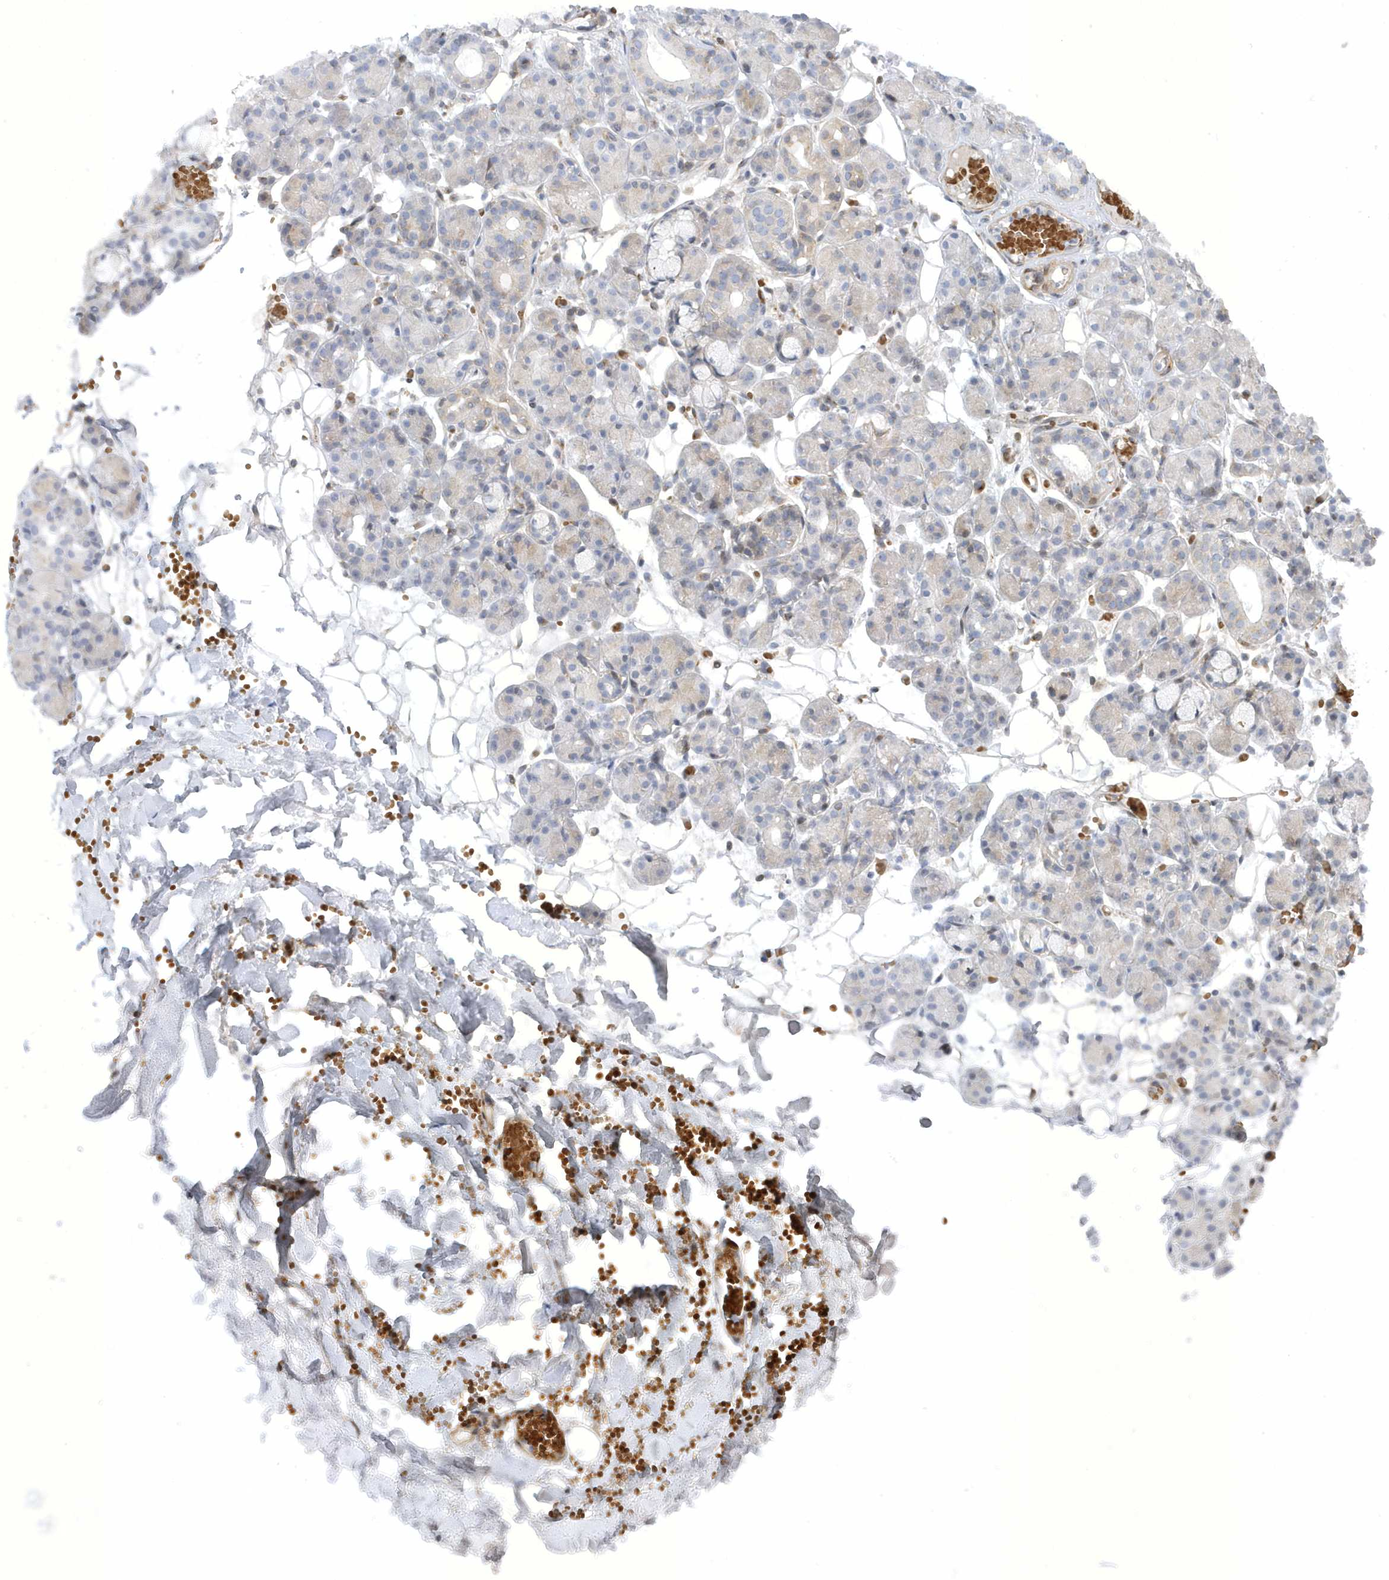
{"staining": {"intensity": "negative", "quantity": "none", "location": "none"}, "tissue": "salivary gland", "cell_type": "Glandular cells", "image_type": "normal", "snomed": [{"axis": "morphology", "description": "Normal tissue, NOS"}, {"axis": "topography", "description": "Salivary gland"}], "caption": "Immunohistochemistry (IHC) of normal salivary gland reveals no staining in glandular cells.", "gene": "MAP7D3", "patient": {"sex": "male", "age": 63}}